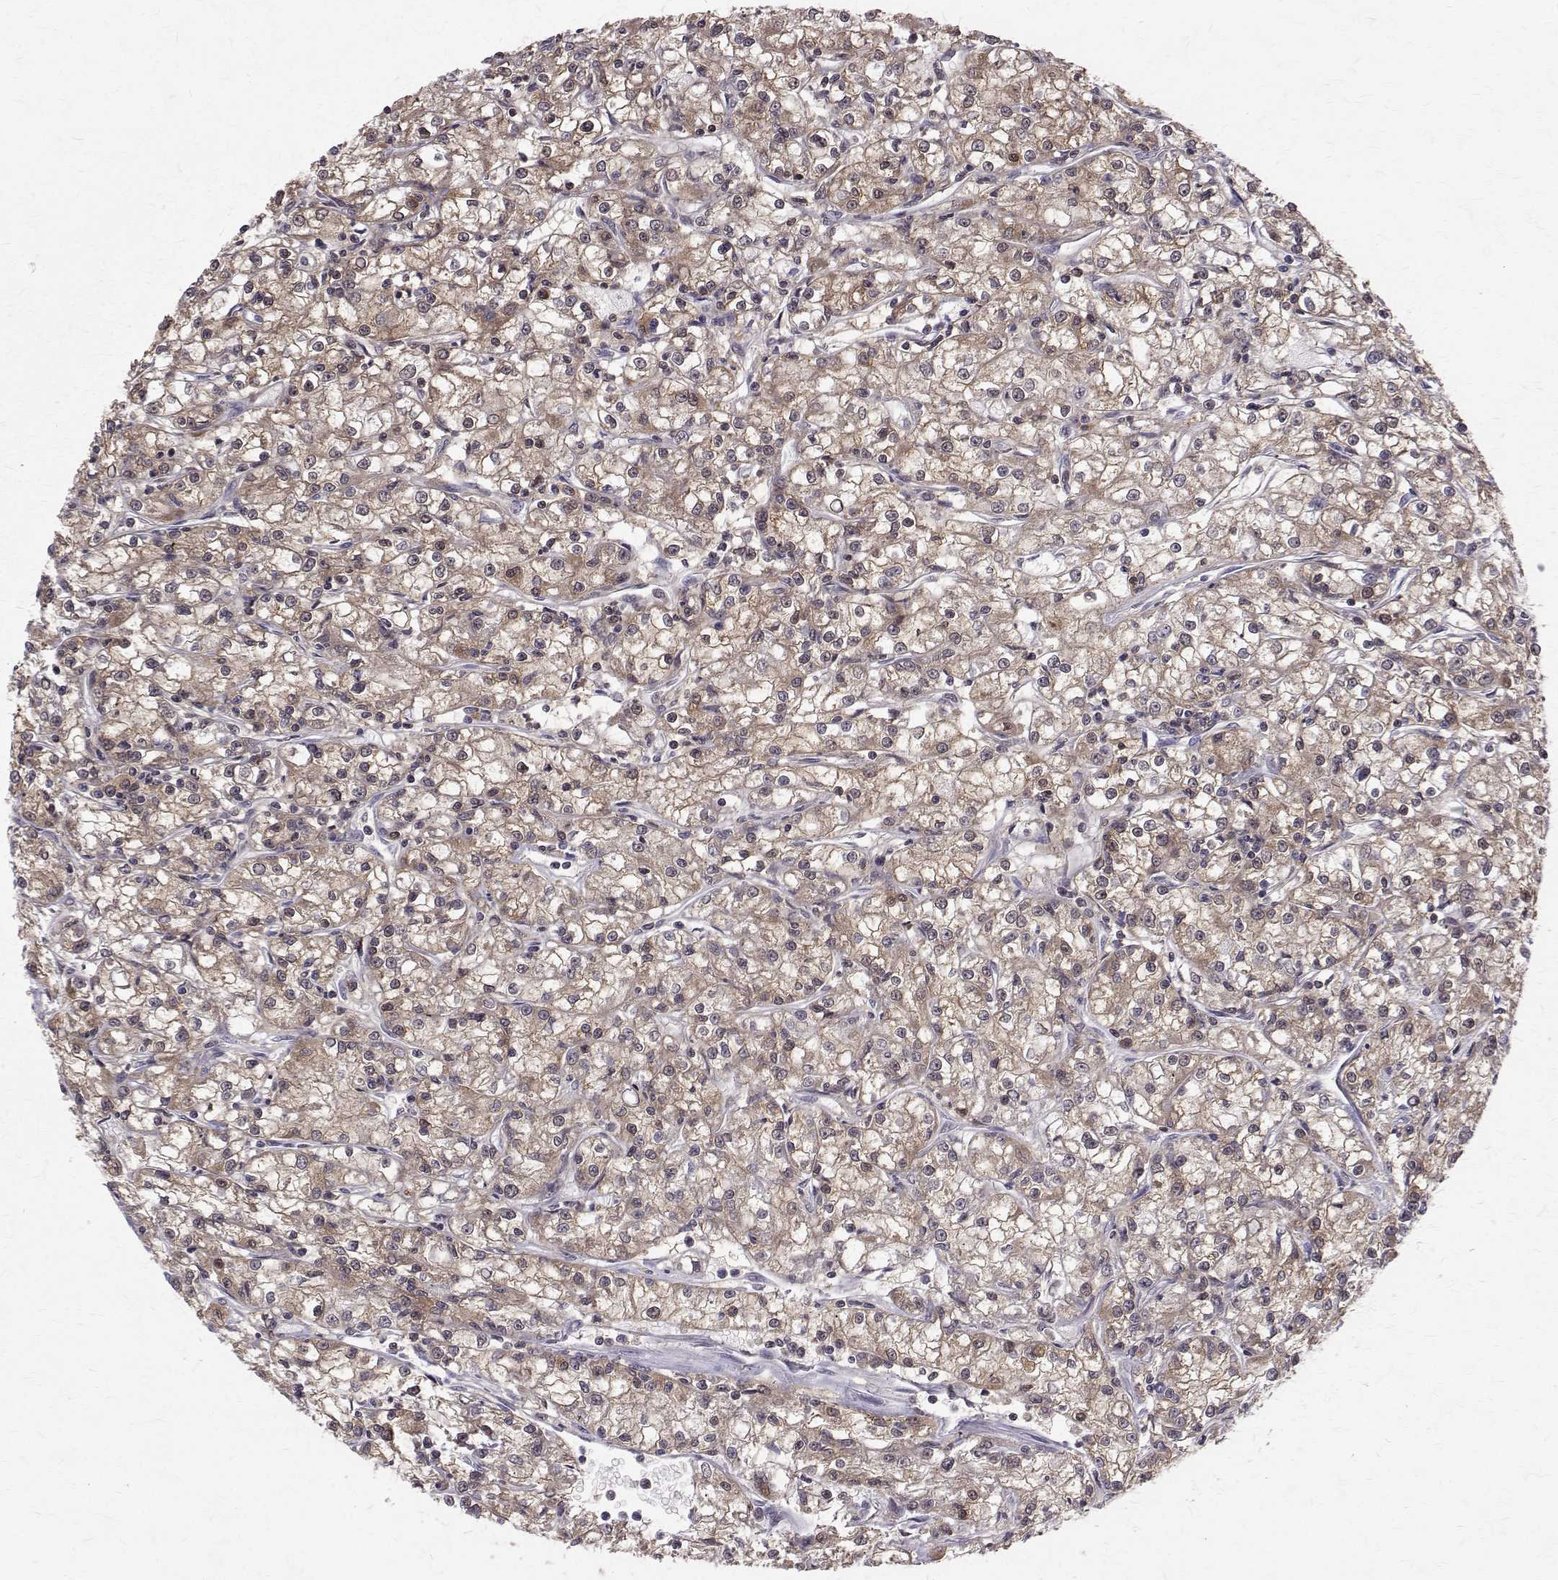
{"staining": {"intensity": "weak", "quantity": ">75%", "location": "cytoplasmic/membranous,nuclear"}, "tissue": "renal cancer", "cell_type": "Tumor cells", "image_type": "cancer", "snomed": [{"axis": "morphology", "description": "Adenocarcinoma, NOS"}, {"axis": "topography", "description": "Kidney"}], "caption": "Protein staining of renal cancer (adenocarcinoma) tissue exhibits weak cytoplasmic/membranous and nuclear positivity in about >75% of tumor cells.", "gene": "NIF3L1", "patient": {"sex": "female", "age": 59}}